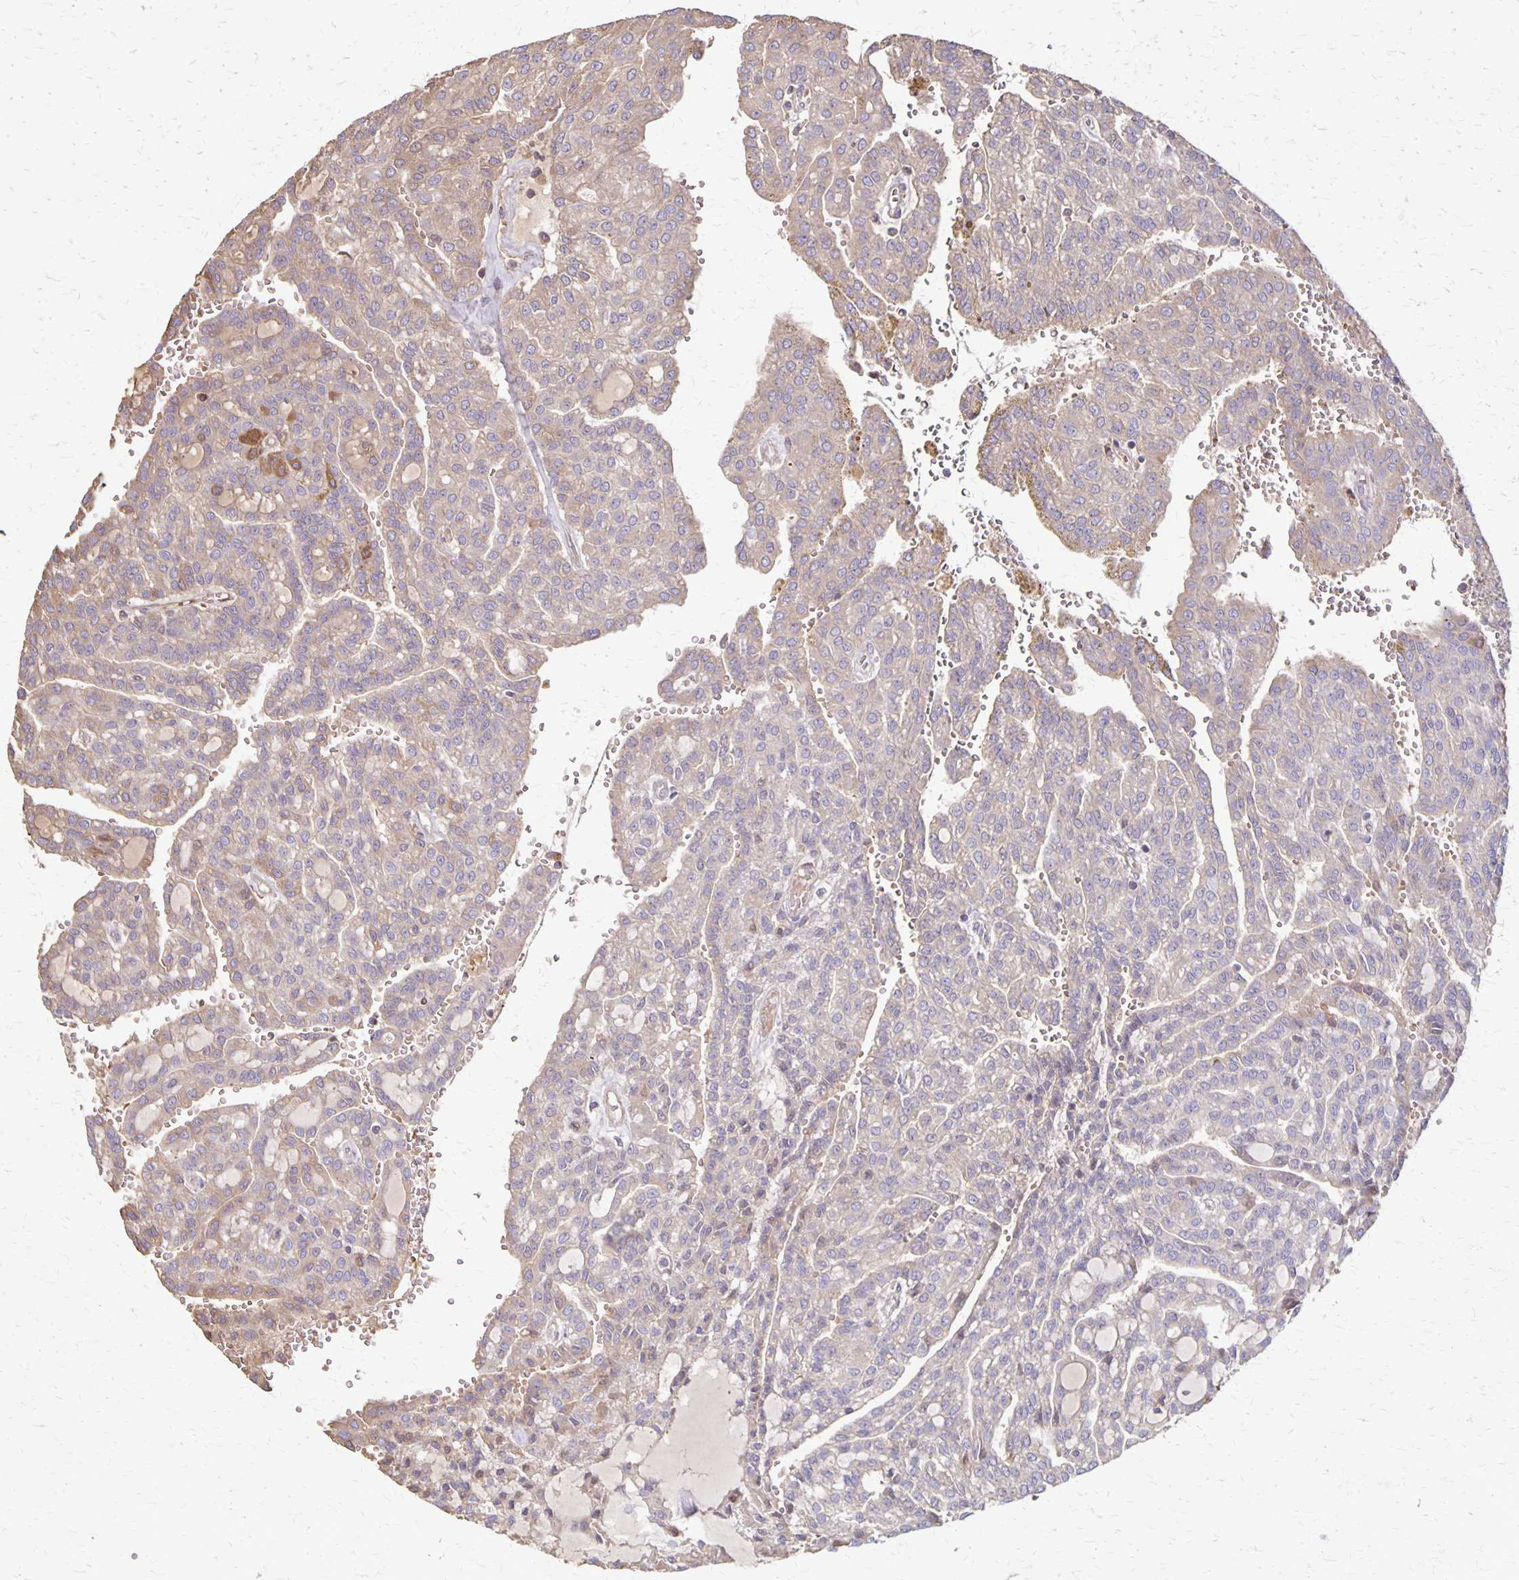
{"staining": {"intensity": "weak", "quantity": "<25%", "location": "cytoplasmic/membranous"}, "tissue": "renal cancer", "cell_type": "Tumor cells", "image_type": "cancer", "snomed": [{"axis": "morphology", "description": "Adenocarcinoma, NOS"}, {"axis": "topography", "description": "Kidney"}], "caption": "Immunohistochemistry (IHC) micrograph of neoplastic tissue: human renal cancer (adenocarcinoma) stained with DAB (3,3'-diaminobenzidine) shows no significant protein positivity in tumor cells.", "gene": "PROM2", "patient": {"sex": "male", "age": 63}}